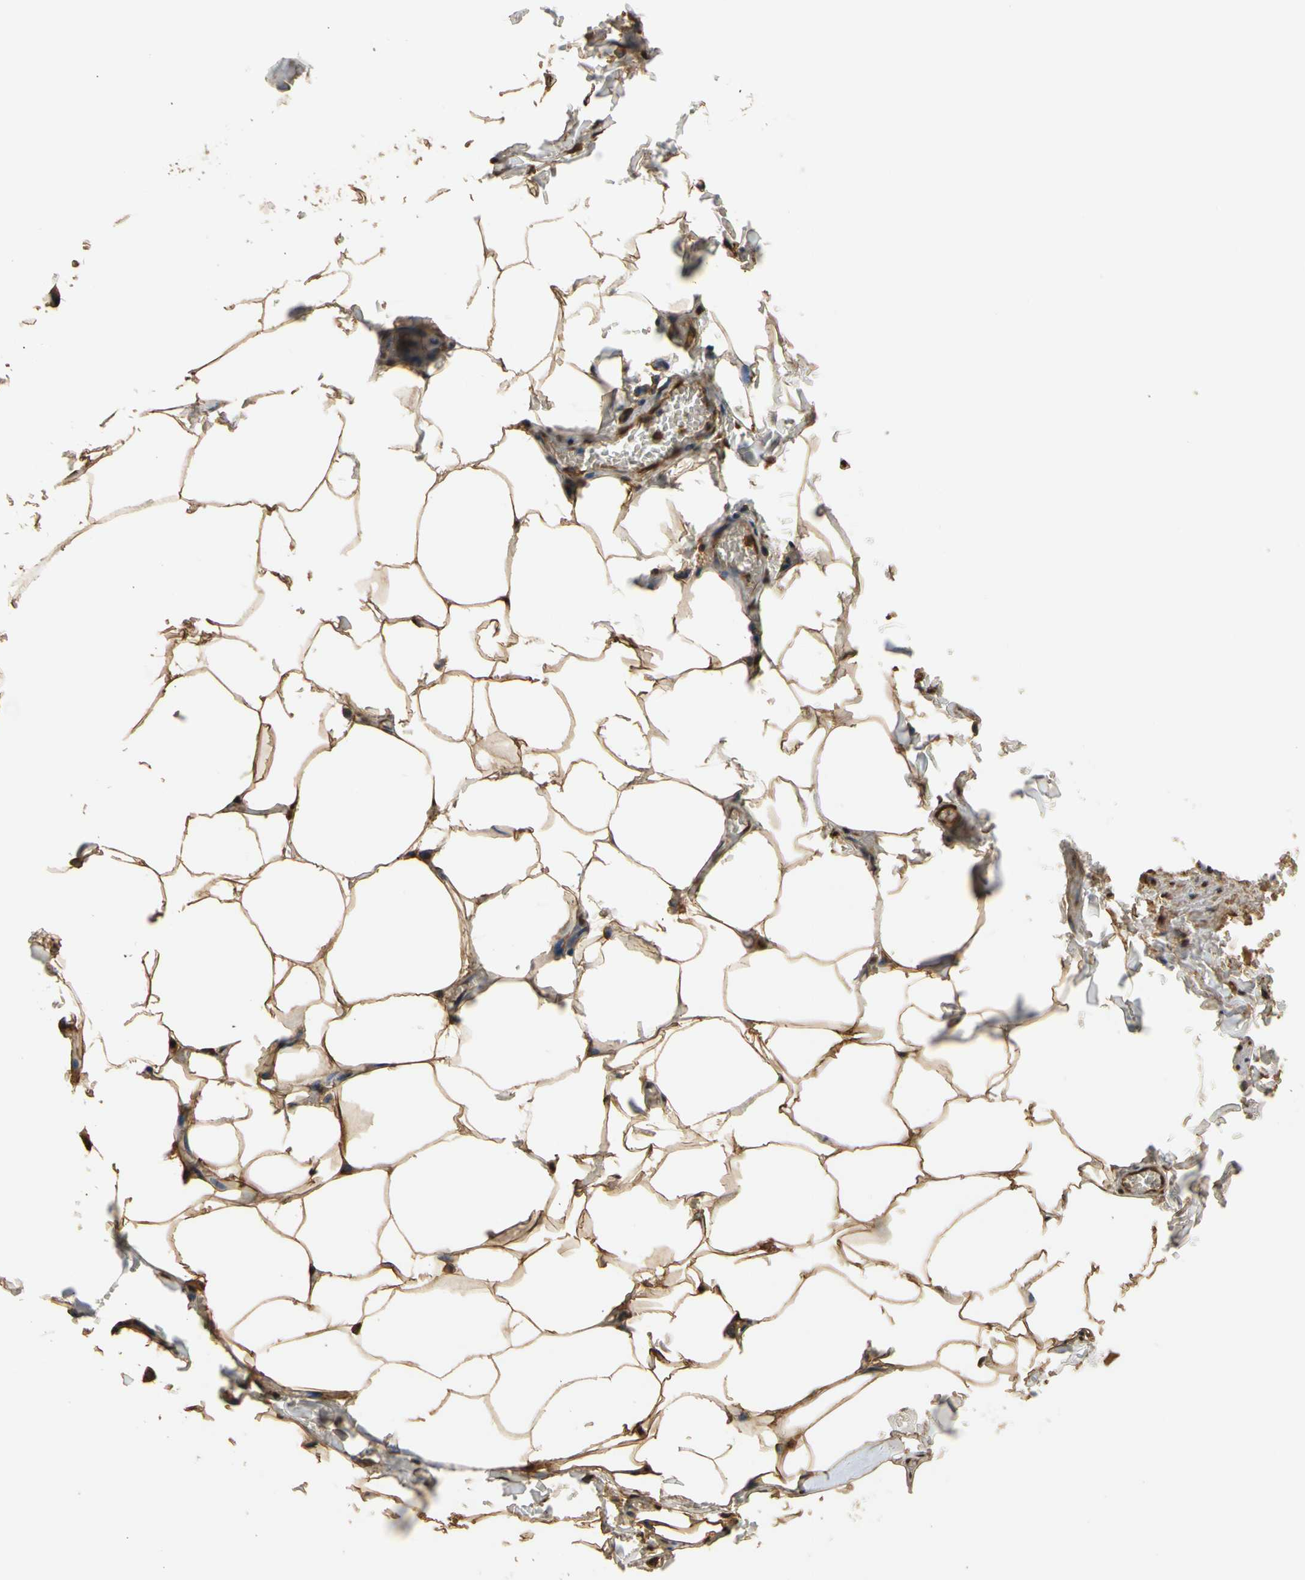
{"staining": {"intensity": "moderate", "quantity": ">75%", "location": "cytoplasmic/membranous"}, "tissue": "adipose tissue", "cell_type": "Adipocytes", "image_type": "normal", "snomed": [{"axis": "morphology", "description": "Normal tissue, NOS"}, {"axis": "topography", "description": "Vascular tissue"}], "caption": "IHC image of normal human adipose tissue stained for a protein (brown), which demonstrates medium levels of moderate cytoplasmic/membranous expression in about >75% of adipocytes.", "gene": "S100A6", "patient": {"sex": "male", "age": 41}}